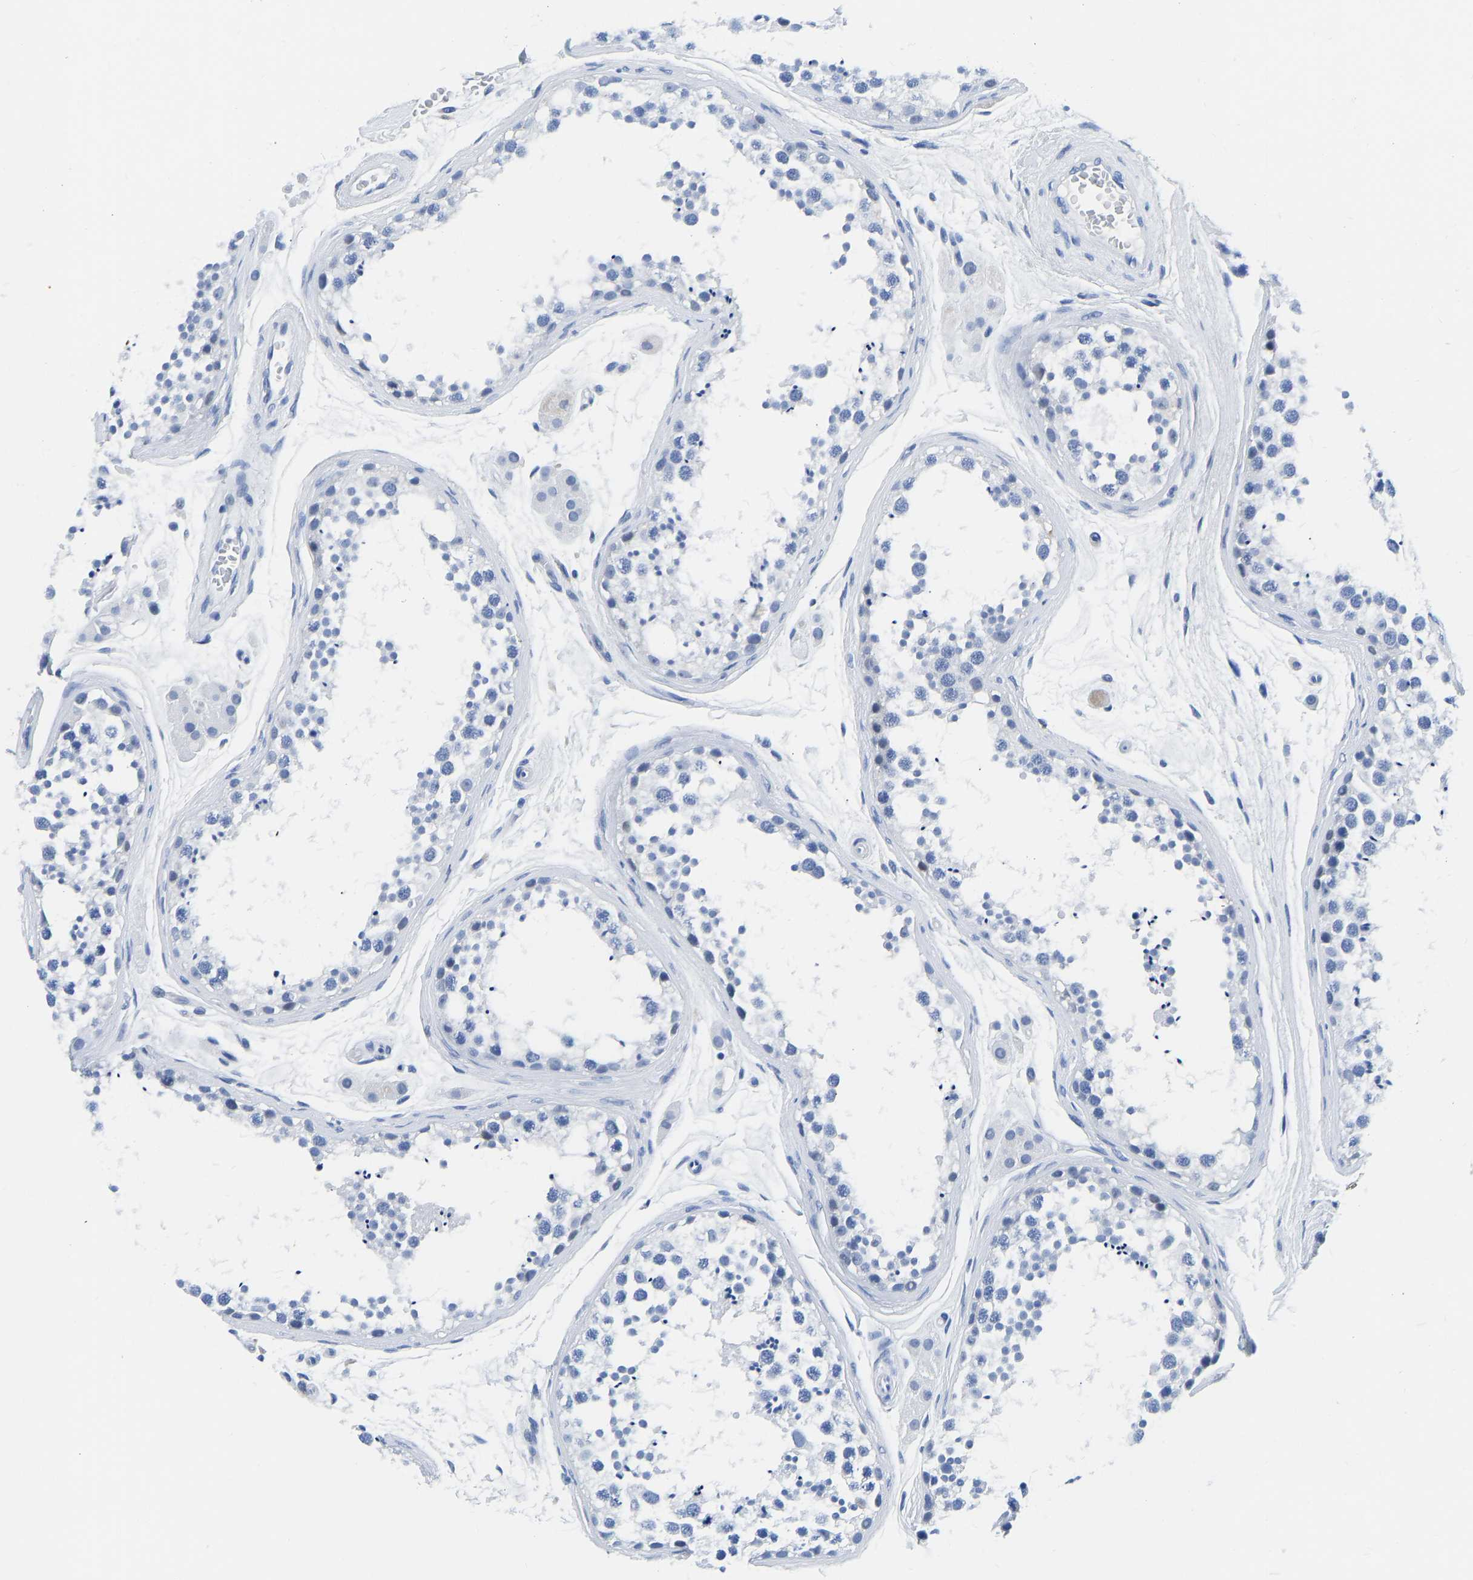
{"staining": {"intensity": "negative", "quantity": "none", "location": "none"}, "tissue": "testis", "cell_type": "Cells in seminiferous ducts", "image_type": "normal", "snomed": [{"axis": "morphology", "description": "Normal tissue, NOS"}, {"axis": "topography", "description": "Testis"}], "caption": "Cells in seminiferous ducts show no significant positivity in benign testis. (DAB (3,3'-diaminobenzidine) IHC with hematoxylin counter stain).", "gene": "TCF7", "patient": {"sex": "male", "age": 56}}